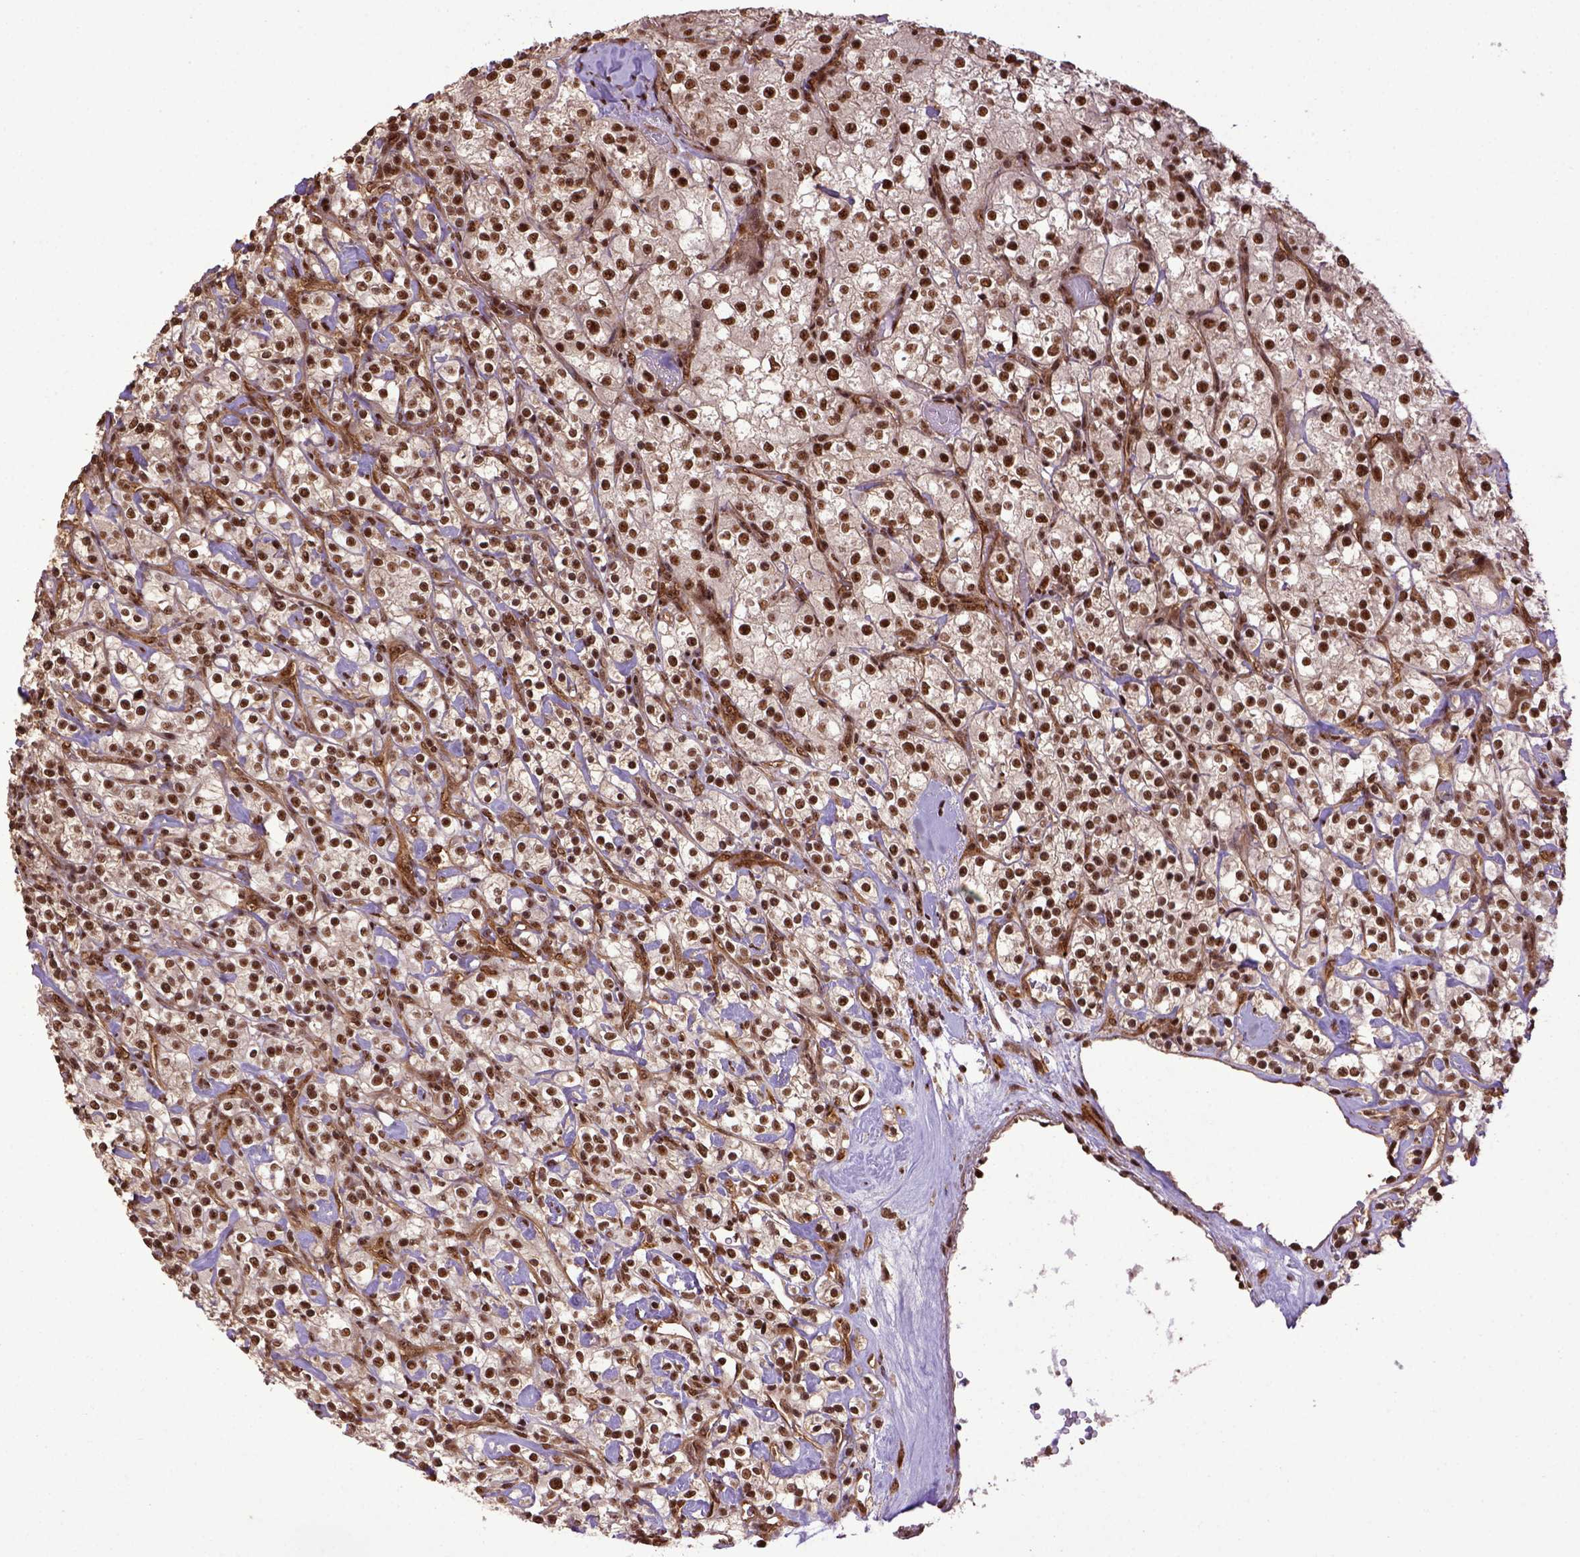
{"staining": {"intensity": "strong", "quantity": ">75%", "location": "nuclear"}, "tissue": "renal cancer", "cell_type": "Tumor cells", "image_type": "cancer", "snomed": [{"axis": "morphology", "description": "Adenocarcinoma, NOS"}, {"axis": "topography", "description": "Kidney"}], "caption": "A high amount of strong nuclear expression is appreciated in about >75% of tumor cells in adenocarcinoma (renal) tissue.", "gene": "PPIG", "patient": {"sex": "male", "age": 77}}